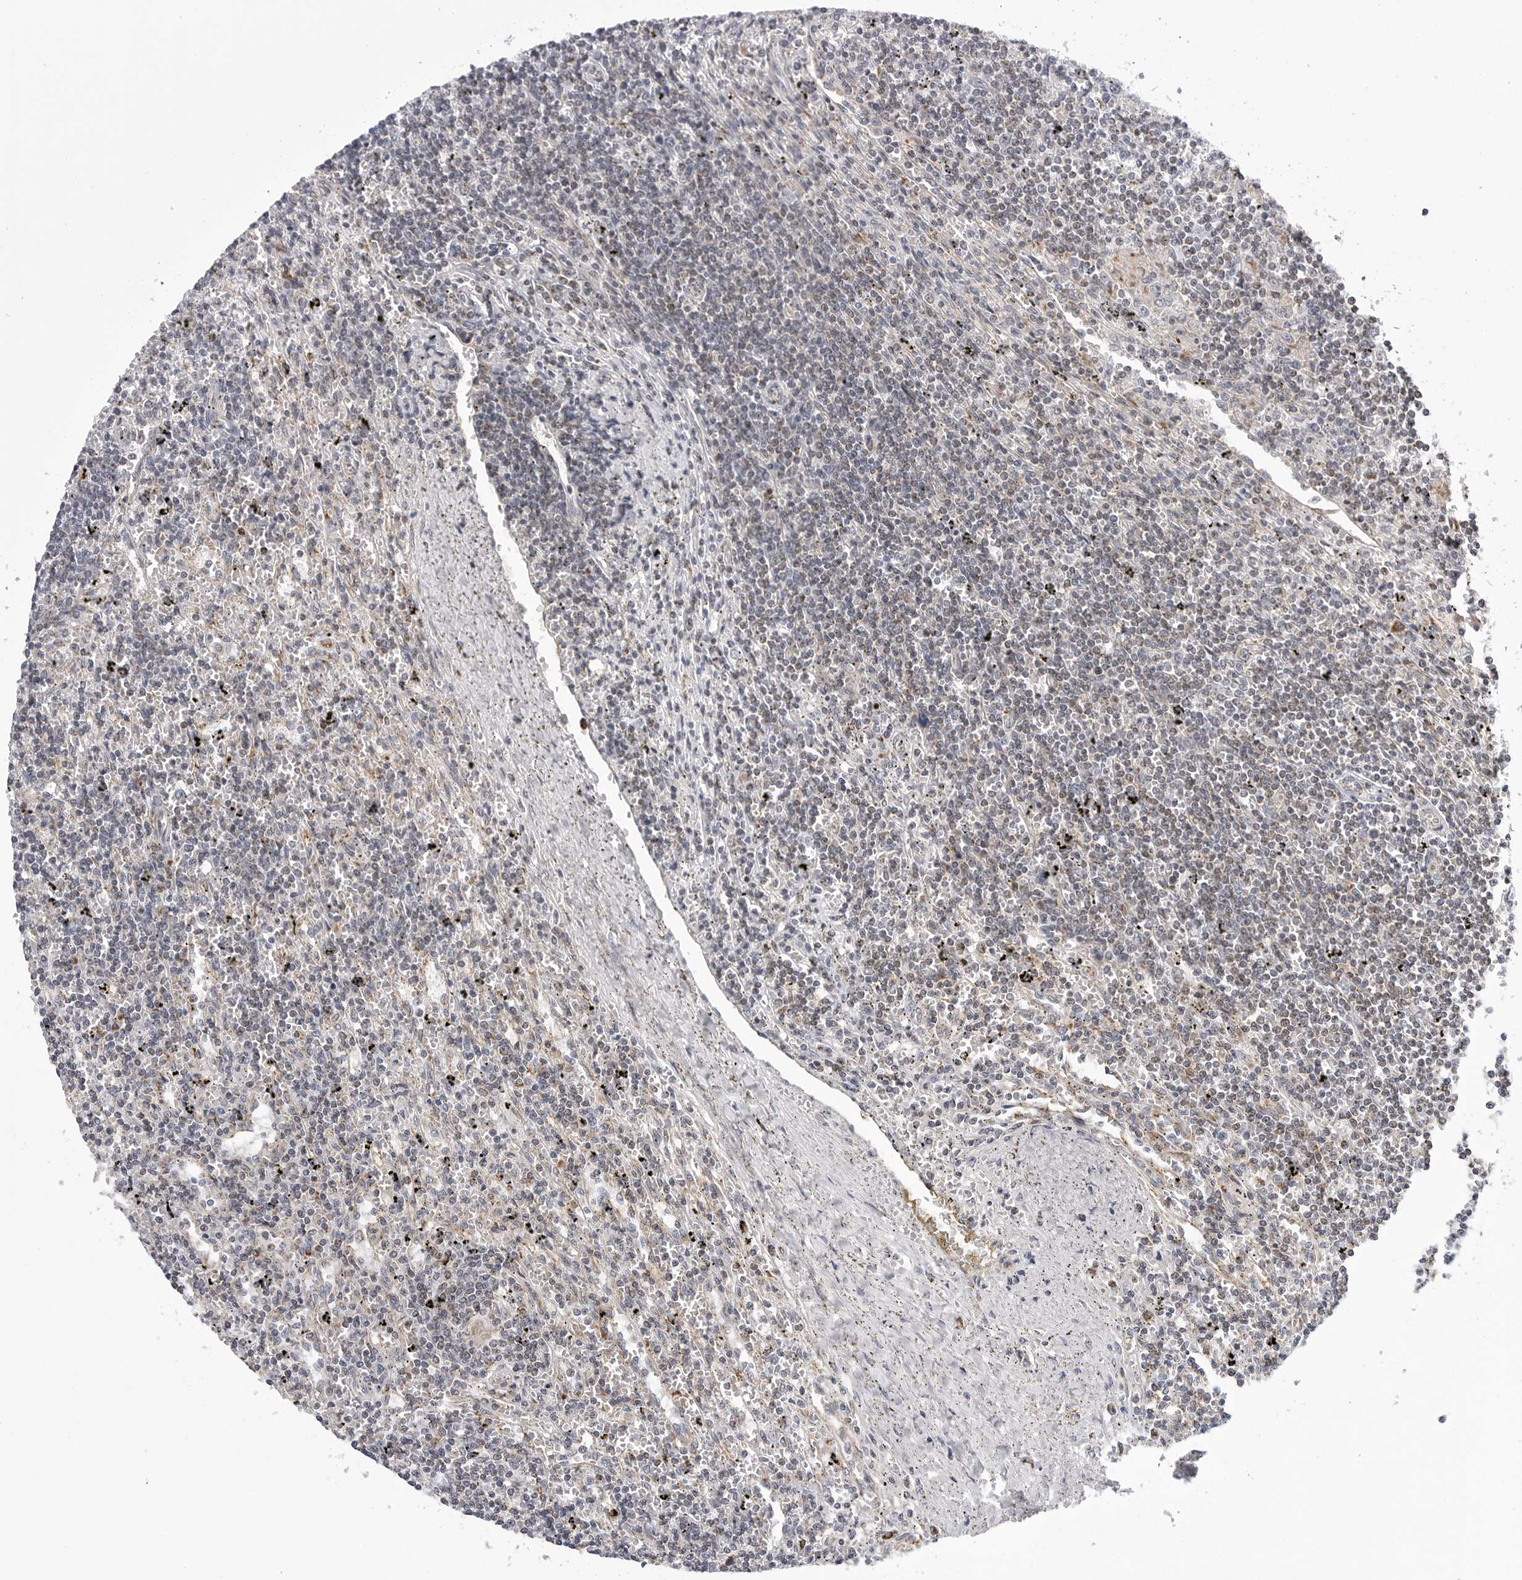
{"staining": {"intensity": "negative", "quantity": "none", "location": "none"}, "tissue": "lymphoma", "cell_type": "Tumor cells", "image_type": "cancer", "snomed": [{"axis": "morphology", "description": "Malignant lymphoma, non-Hodgkin's type, Low grade"}, {"axis": "topography", "description": "Spleen"}], "caption": "This image is of low-grade malignant lymphoma, non-Hodgkin's type stained with immunohistochemistry (IHC) to label a protein in brown with the nuclei are counter-stained blue. There is no positivity in tumor cells.", "gene": "CDK20", "patient": {"sex": "male", "age": 76}}